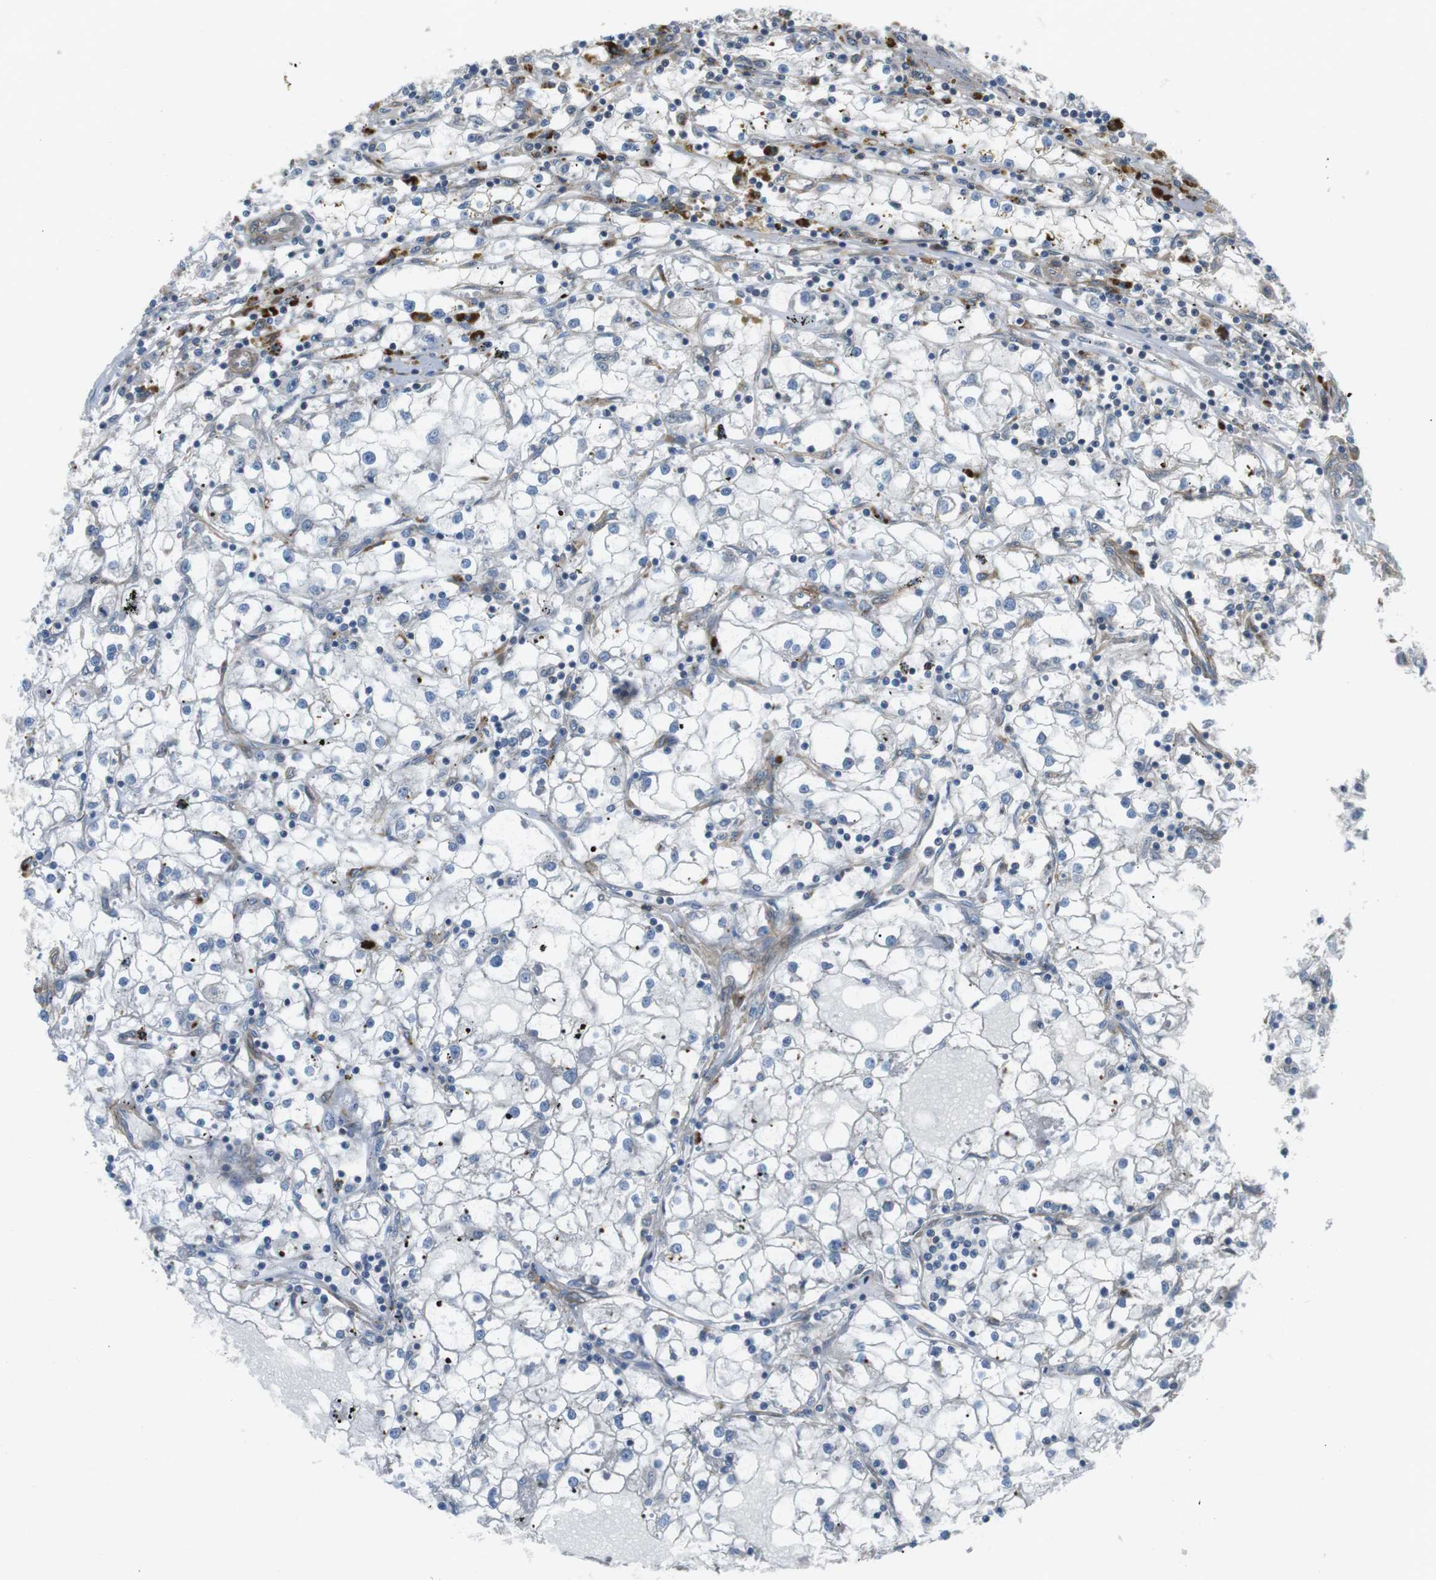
{"staining": {"intensity": "negative", "quantity": "none", "location": "none"}, "tissue": "renal cancer", "cell_type": "Tumor cells", "image_type": "cancer", "snomed": [{"axis": "morphology", "description": "Adenocarcinoma, NOS"}, {"axis": "topography", "description": "Kidney"}], "caption": "Immunohistochemistry histopathology image of neoplastic tissue: human adenocarcinoma (renal) stained with DAB (3,3'-diaminobenzidine) shows no significant protein expression in tumor cells.", "gene": "KANK2", "patient": {"sex": "male", "age": 56}}